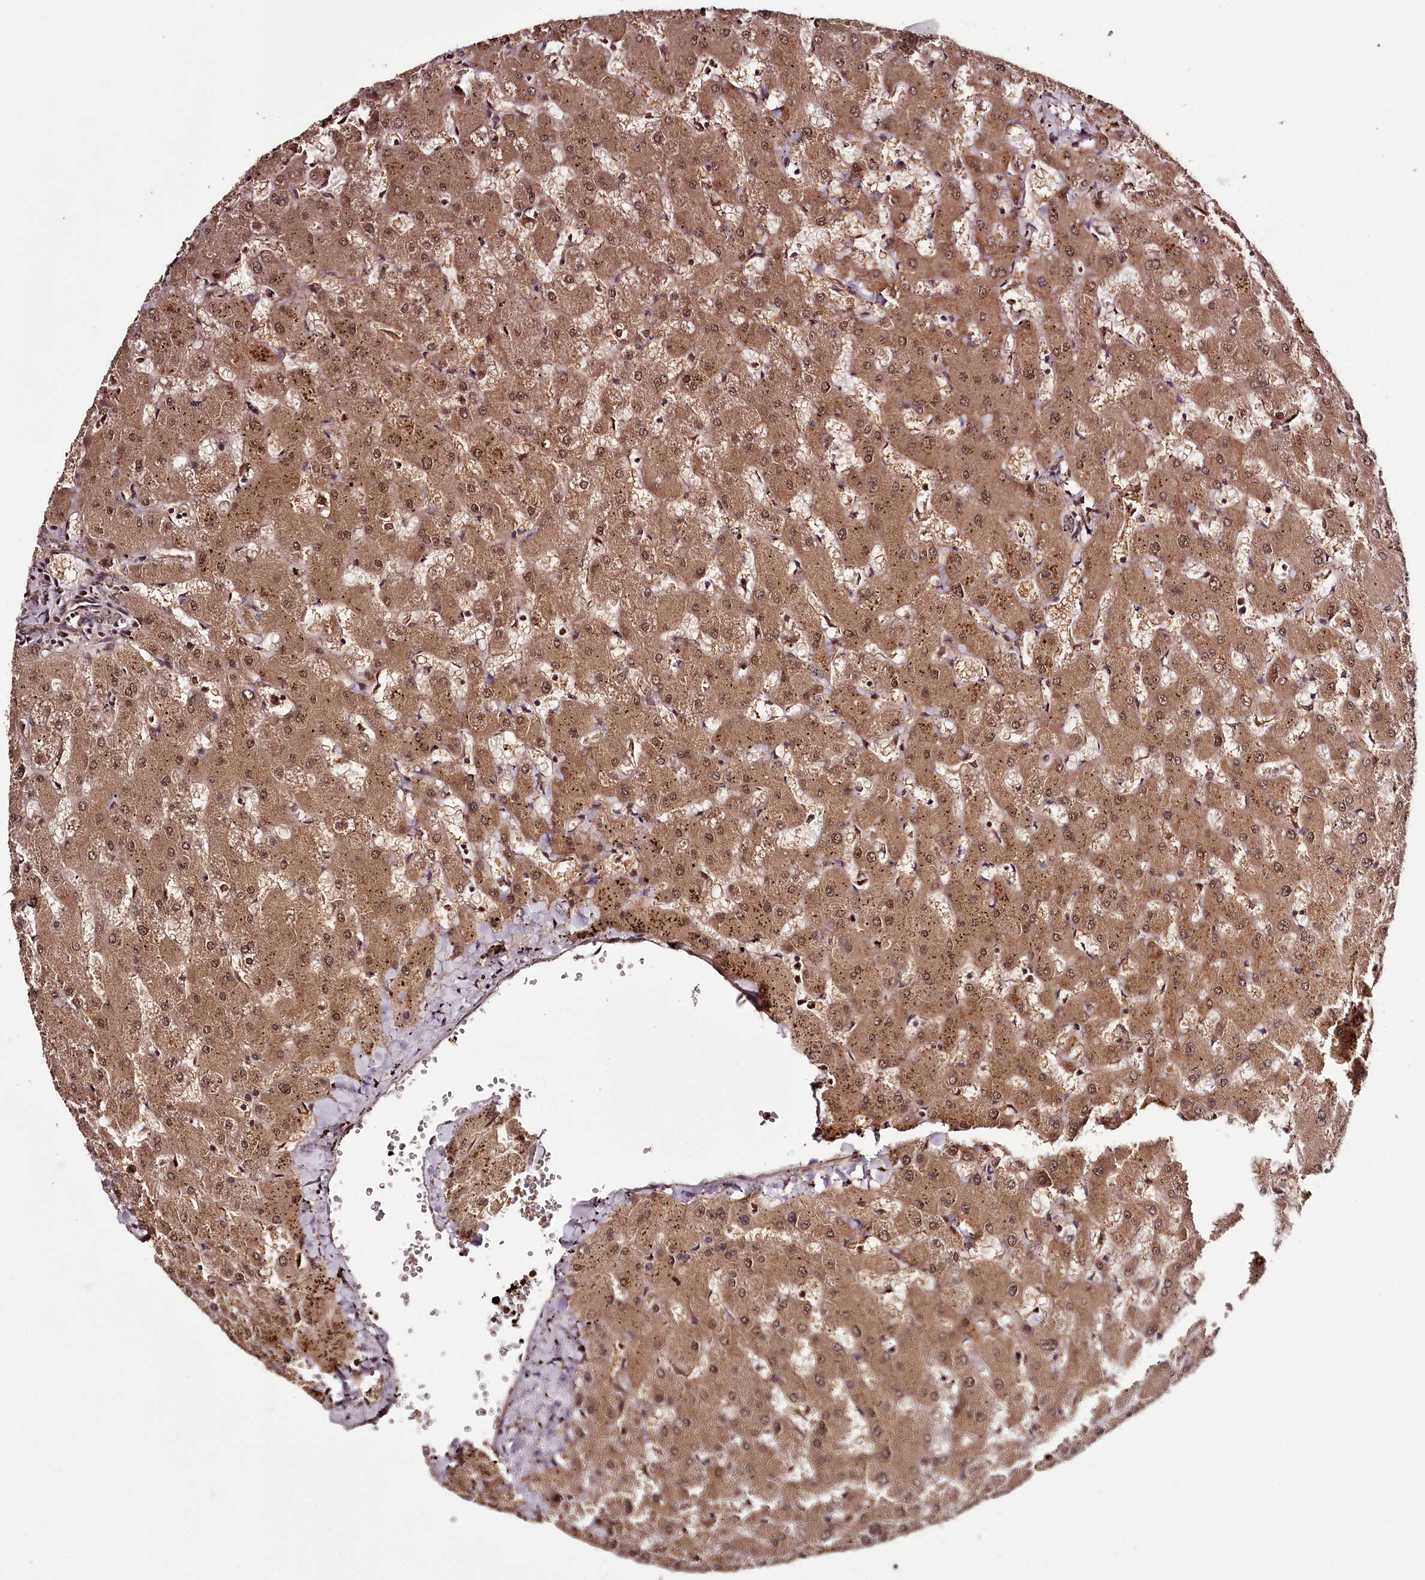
{"staining": {"intensity": "weak", "quantity": ">75%", "location": "cytoplasmic/membranous,nuclear"}, "tissue": "liver", "cell_type": "Cholangiocytes", "image_type": "normal", "snomed": [{"axis": "morphology", "description": "Normal tissue, NOS"}, {"axis": "topography", "description": "Liver"}], "caption": "An image of human liver stained for a protein shows weak cytoplasmic/membranous,nuclear brown staining in cholangiocytes.", "gene": "MAML3", "patient": {"sex": "female", "age": 63}}